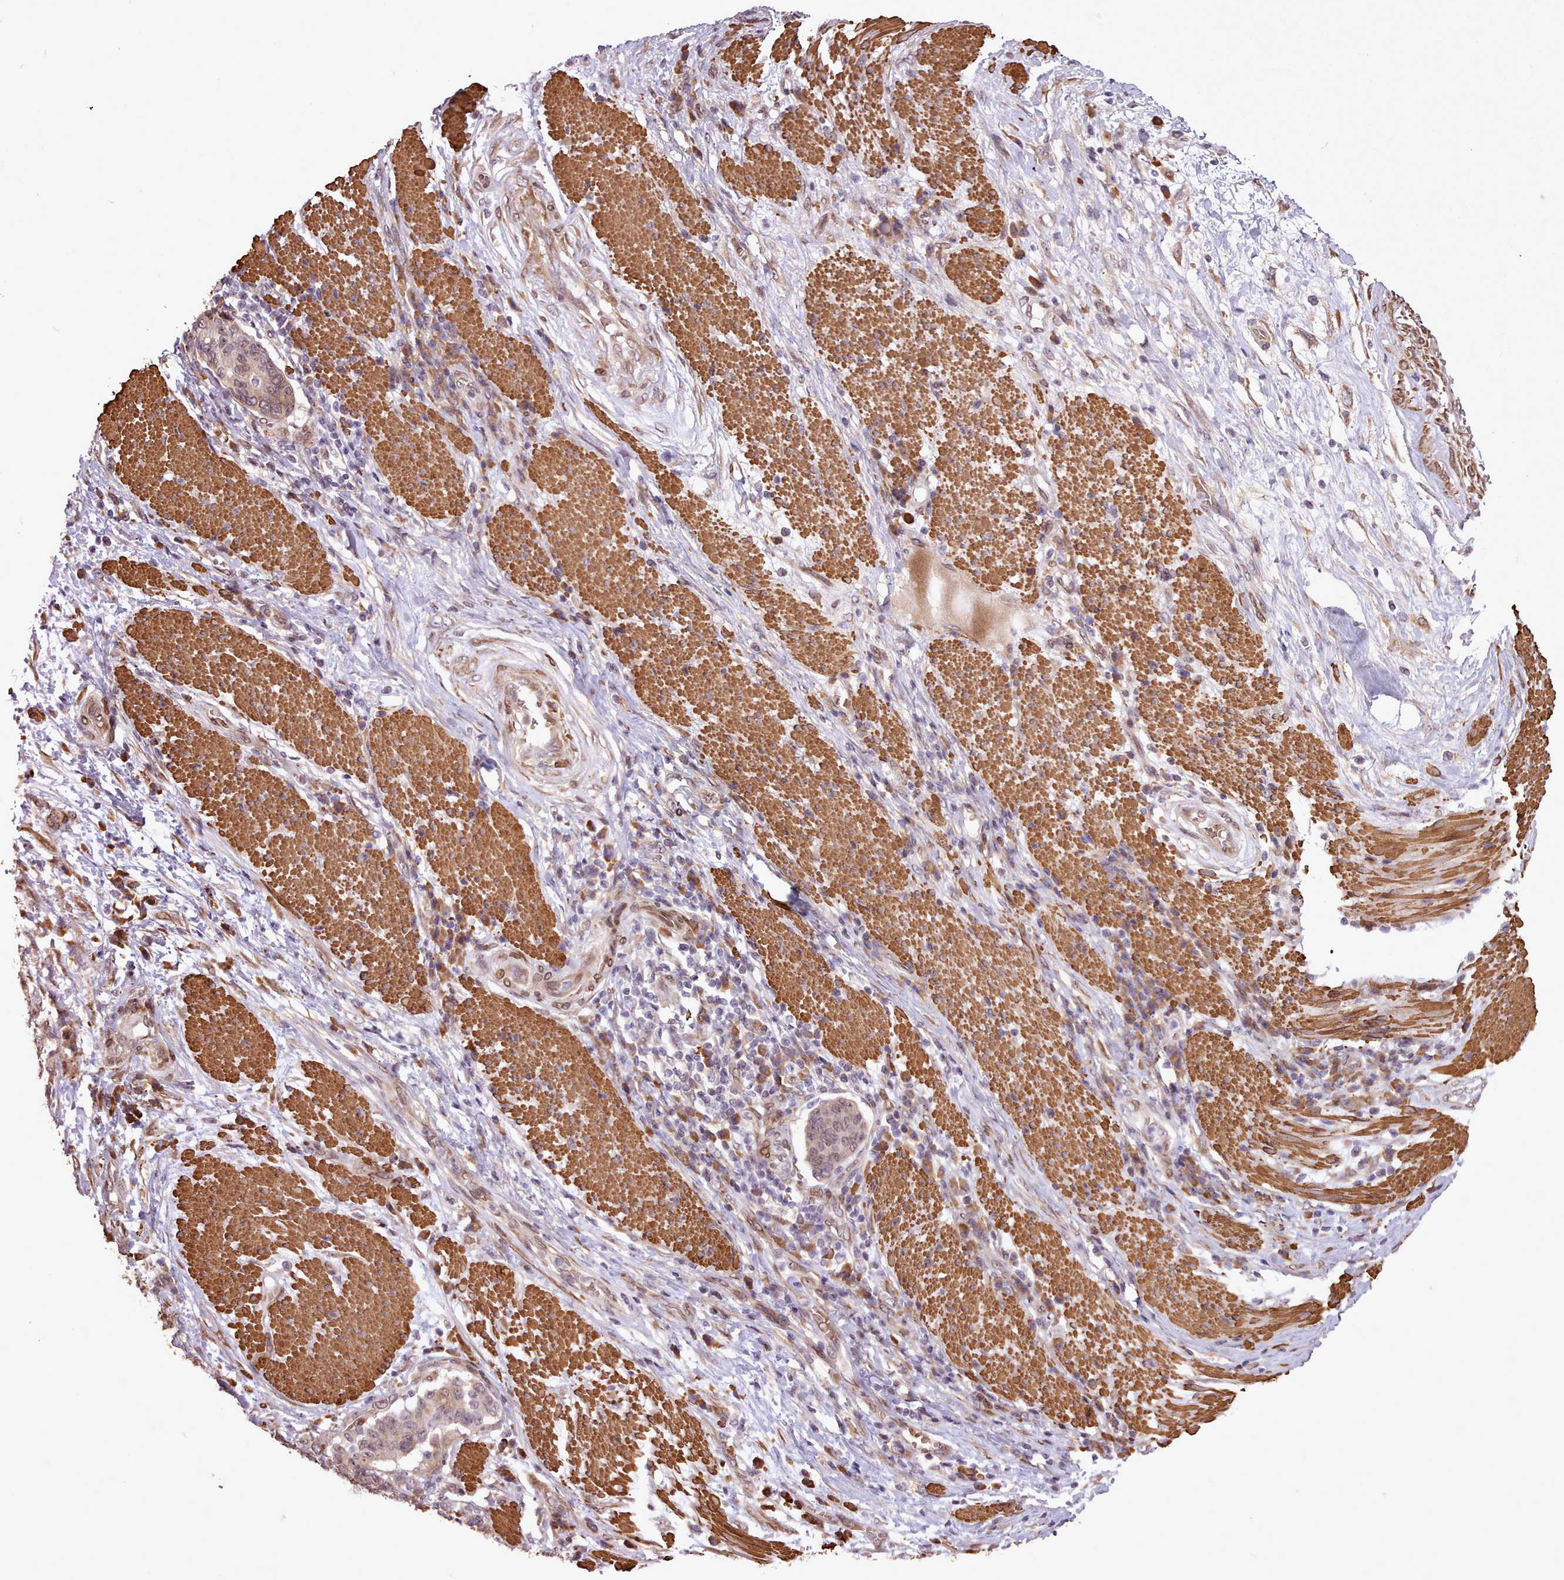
{"staining": {"intensity": "weak", "quantity": "25%-75%", "location": "cytoplasmic/membranous,nuclear"}, "tissue": "stomach cancer", "cell_type": "Tumor cells", "image_type": "cancer", "snomed": [{"axis": "morphology", "description": "Normal tissue, NOS"}, {"axis": "morphology", "description": "Adenocarcinoma, NOS"}, {"axis": "topography", "description": "Stomach"}], "caption": "Immunohistochemistry micrograph of adenocarcinoma (stomach) stained for a protein (brown), which exhibits low levels of weak cytoplasmic/membranous and nuclear staining in approximately 25%-75% of tumor cells.", "gene": "CABP1", "patient": {"sex": "female", "age": 64}}